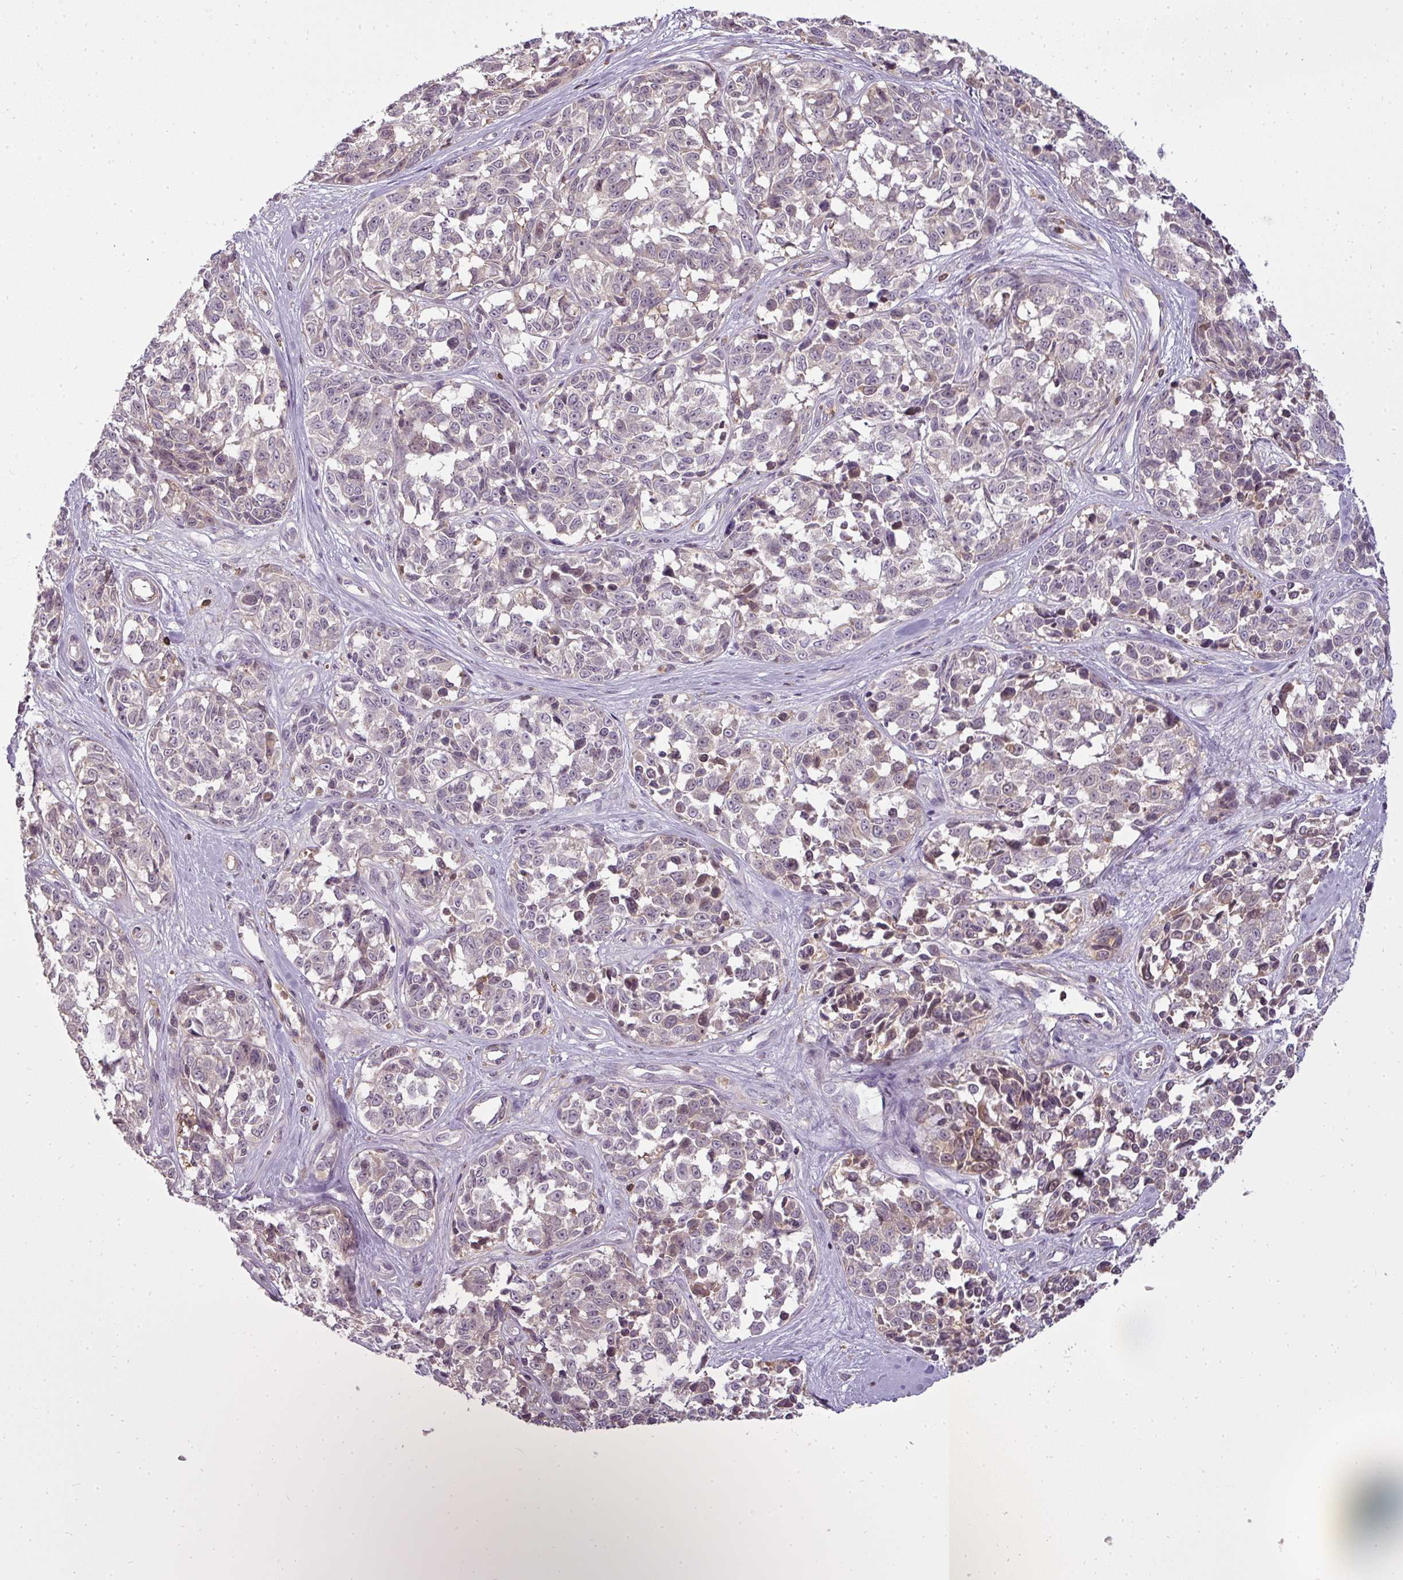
{"staining": {"intensity": "negative", "quantity": "none", "location": "none"}, "tissue": "melanoma", "cell_type": "Tumor cells", "image_type": "cancer", "snomed": [{"axis": "morphology", "description": "Normal tissue, NOS"}, {"axis": "morphology", "description": "Malignant melanoma, NOS"}, {"axis": "topography", "description": "Skin"}], "caption": "Immunohistochemistry histopathology image of neoplastic tissue: malignant melanoma stained with DAB (3,3'-diaminobenzidine) reveals no significant protein expression in tumor cells.", "gene": "STK4", "patient": {"sex": "female", "age": 64}}